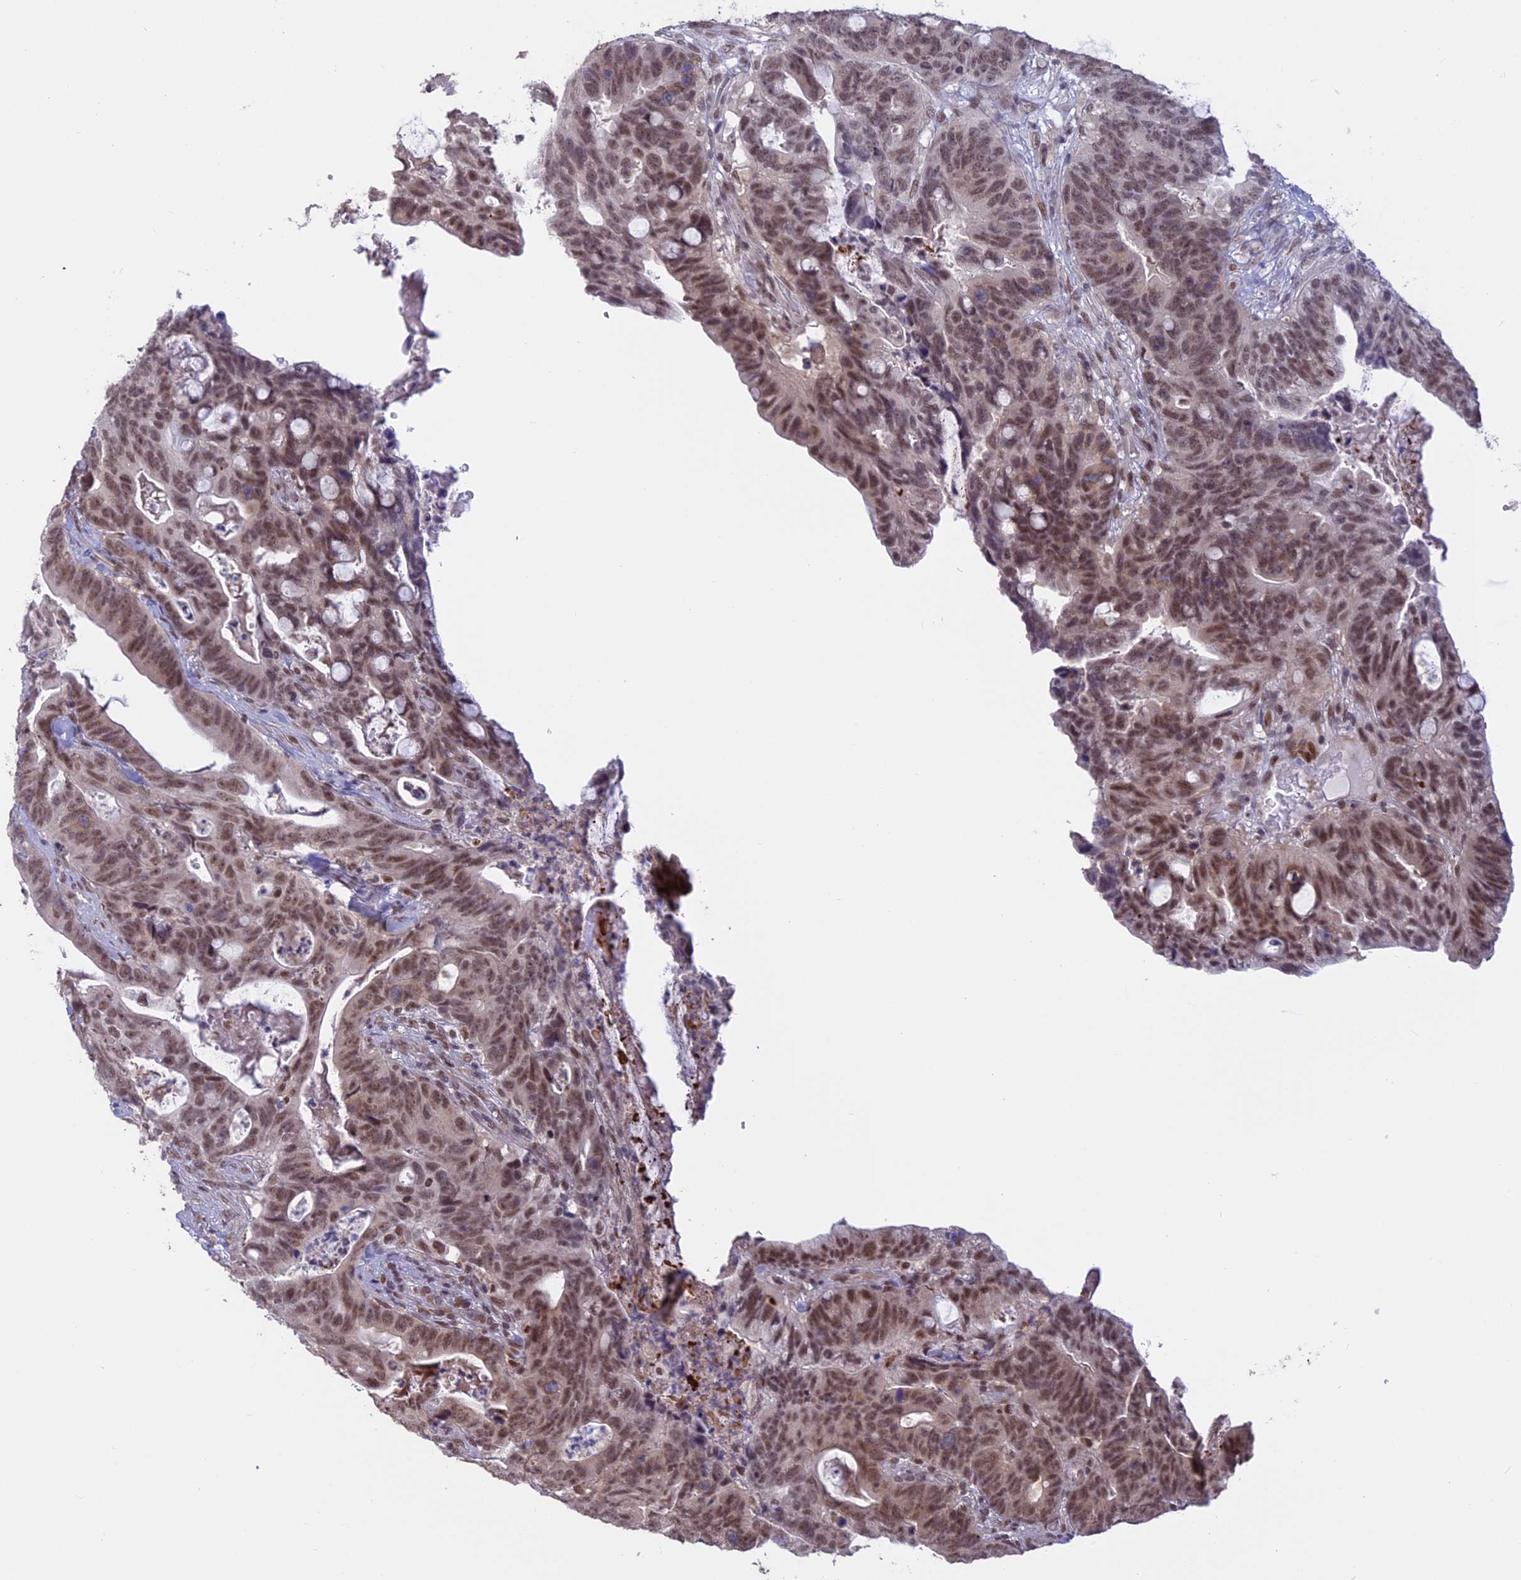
{"staining": {"intensity": "weak", "quantity": ">75%", "location": "cytoplasmic/membranous,nuclear"}, "tissue": "colorectal cancer", "cell_type": "Tumor cells", "image_type": "cancer", "snomed": [{"axis": "morphology", "description": "Adenocarcinoma, NOS"}, {"axis": "topography", "description": "Colon"}], "caption": "A high-resolution photomicrograph shows immunohistochemistry (IHC) staining of adenocarcinoma (colorectal), which exhibits weak cytoplasmic/membranous and nuclear expression in about >75% of tumor cells.", "gene": "POLR2C", "patient": {"sex": "female", "age": 82}}